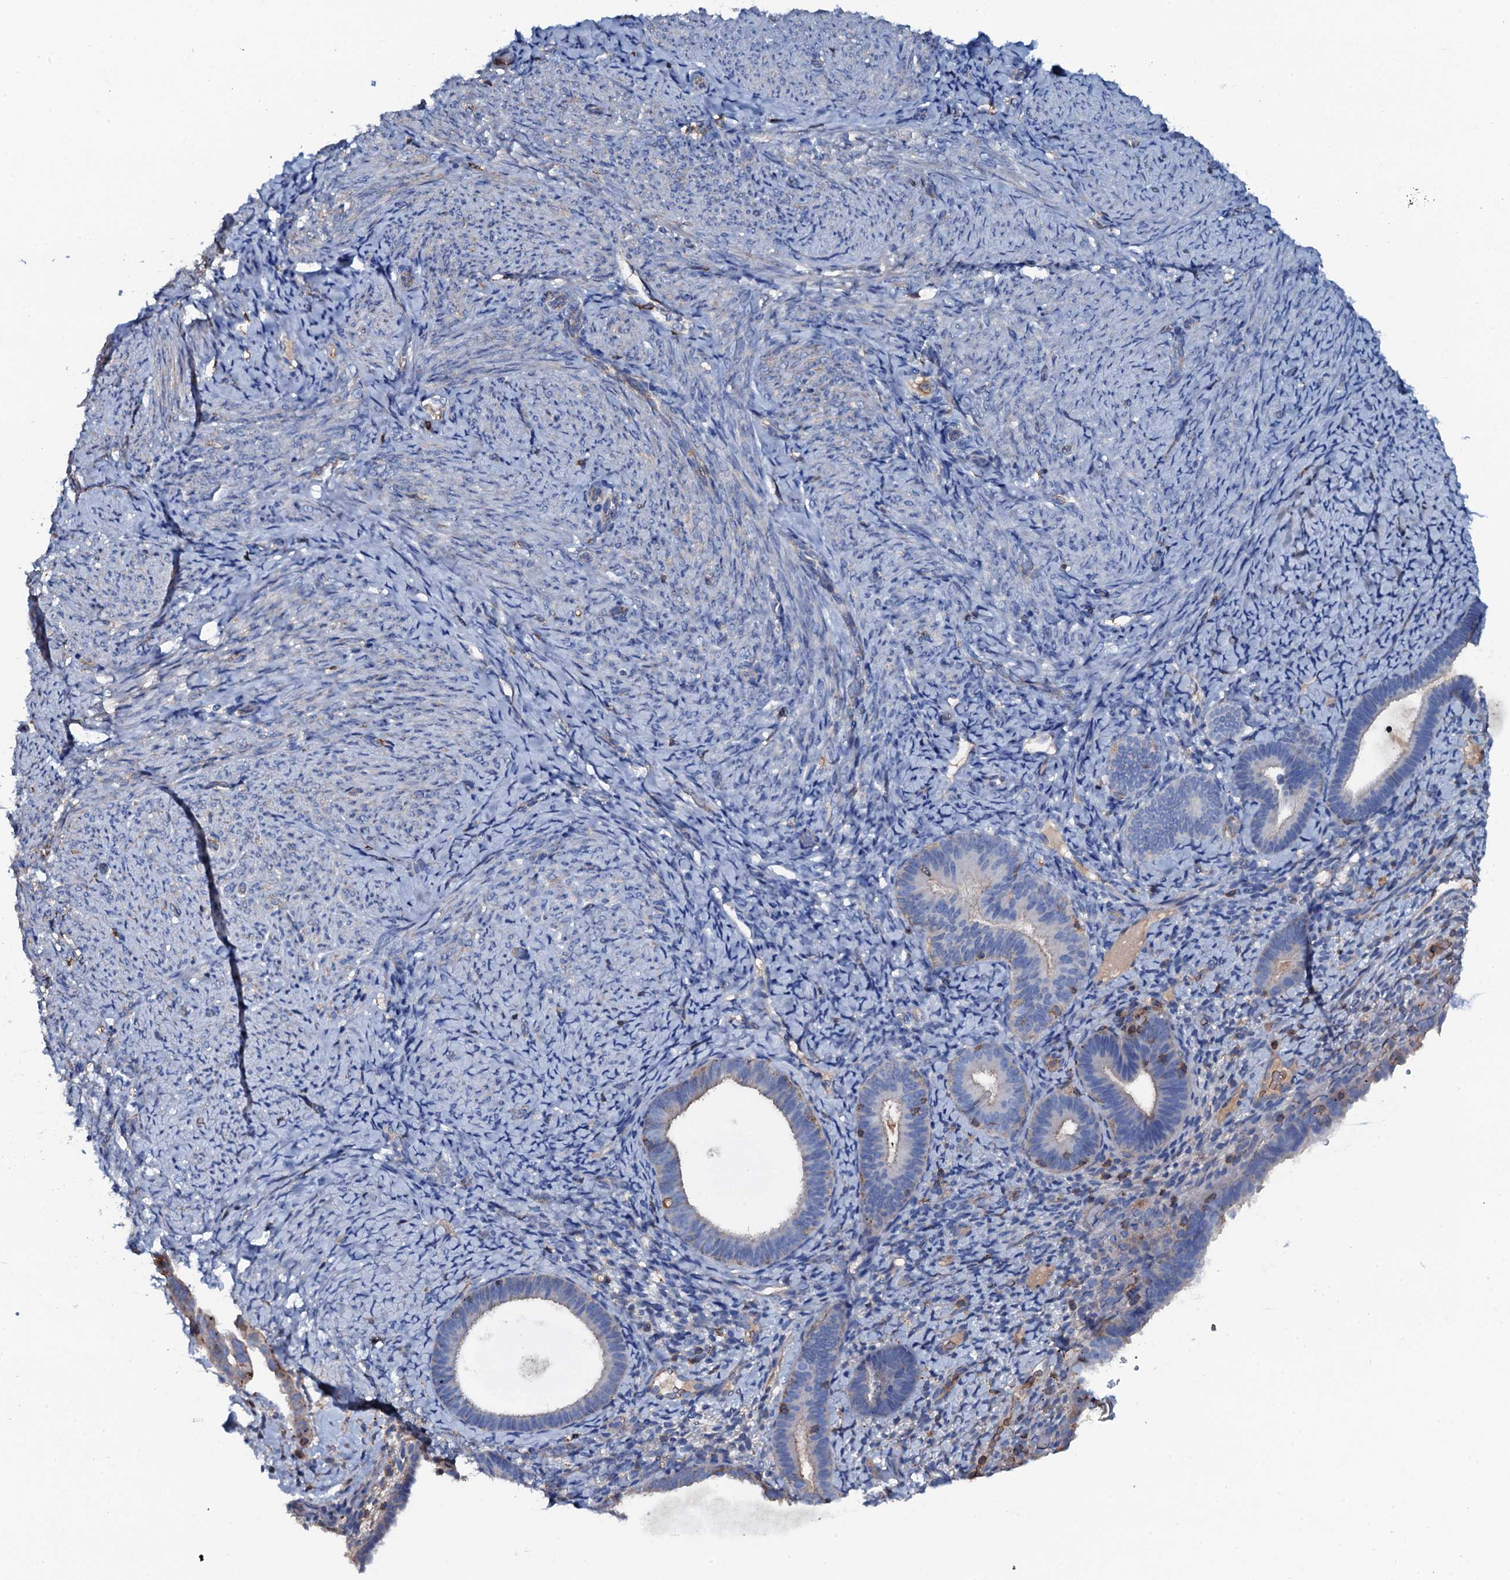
{"staining": {"intensity": "negative", "quantity": "none", "location": "none"}, "tissue": "endometrium", "cell_type": "Cells in endometrial stroma", "image_type": "normal", "snomed": [{"axis": "morphology", "description": "Normal tissue, NOS"}, {"axis": "topography", "description": "Endometrium"}], "caption": "Immunohistochemistry (IHC) of benign endometrium reveals no staining in cells in endometrial stroma.", "gene": "MS4A4E", "patient": {"sex": "female", "age": 65}}